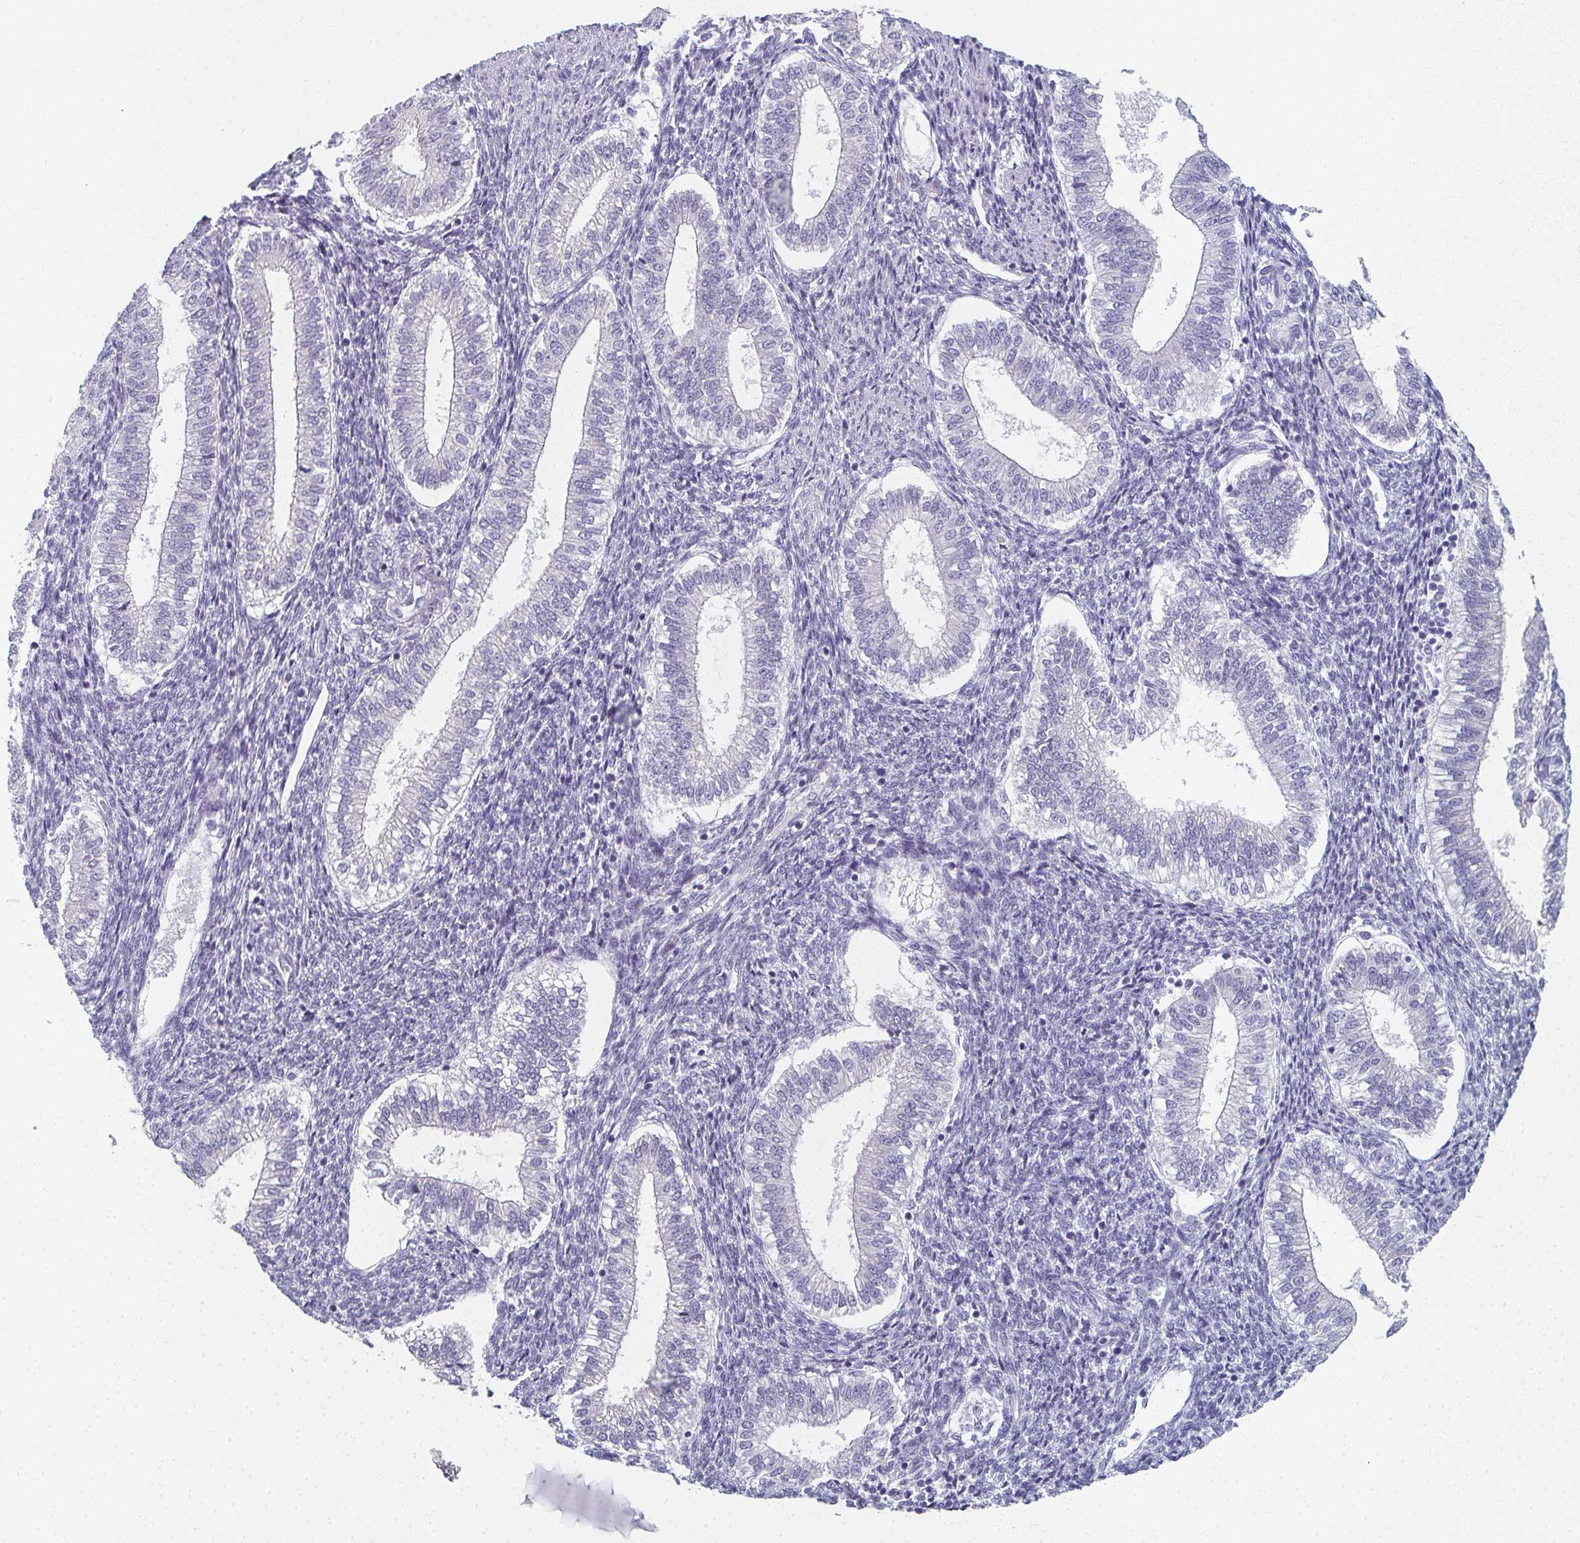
{"staining": {"intensity": "negative", "quantity": "none", "location": "none"}, "tissue": "endometrium", "cell_type": "Cells in endometrial stroma", "image_type": "normal", "snomed": [{"axis": "morphology", "description": "Normal tissue, NOS"}, {"axis": "topography", "description": "Endometrium"}], "caption": "Immunohistochemical staining of unremarkable endometrium shows no significant staining in cells in endometrial stroma.", "gene": "CAMKV", "patient": {"sex": "female", "age": 25}}